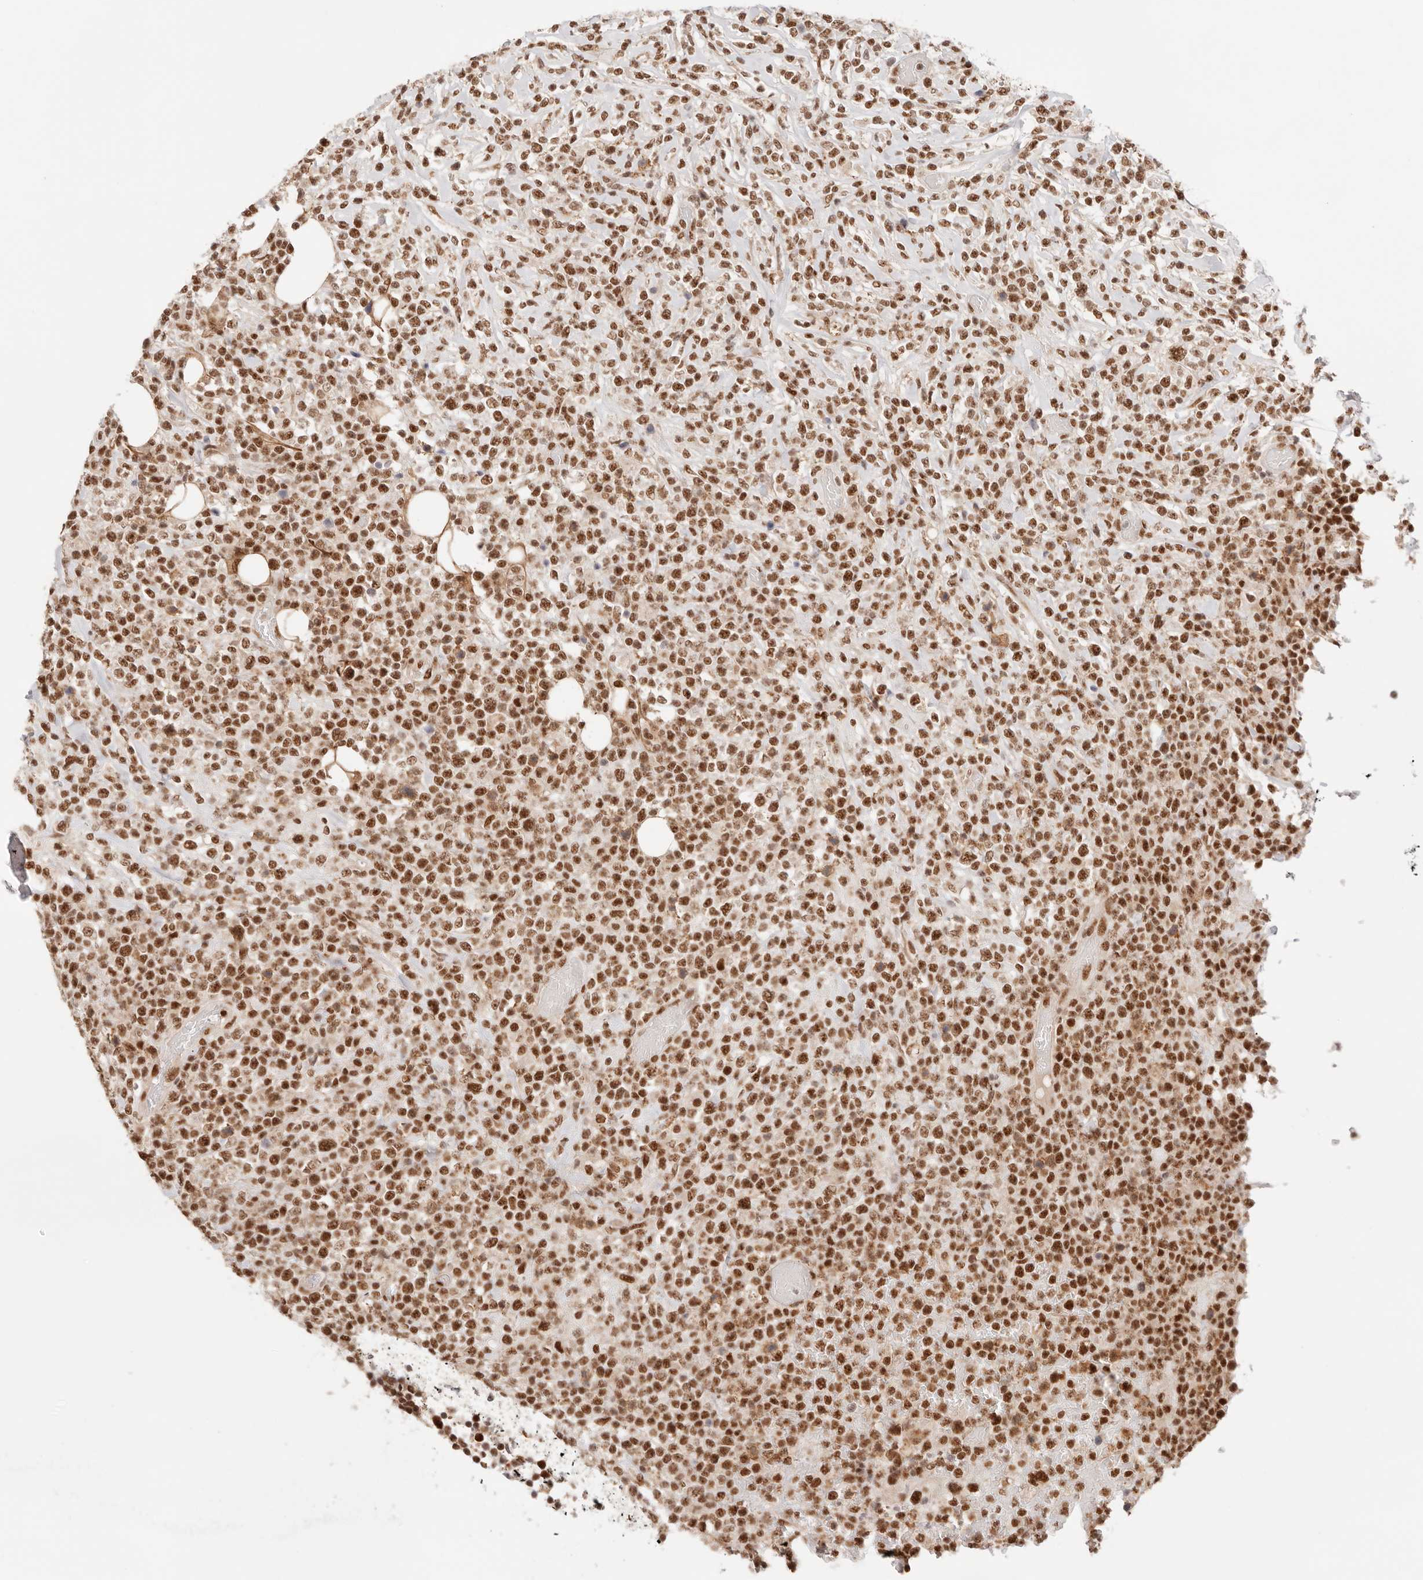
{"staining": {"intensity": "strong", "quantity": ">75%", "location": "nuclear"}, "tissue": "lymphoma", "cell_type": "Tumor cells", "image_type": "cancer", "snomed": [{"axis": "morphology", "description": "Malignant lymphoma, non-Hodgkin's type, High grade"}, {"axis": "topography", "description": "Colon"}], "caption": "Human lymphoma stained for a protein (brown) exhibits strong nuclear positive staining in about >75% of tumor cells.", "gene": "GTF2E2", "patient": {"sex": "female", "age": 53}}